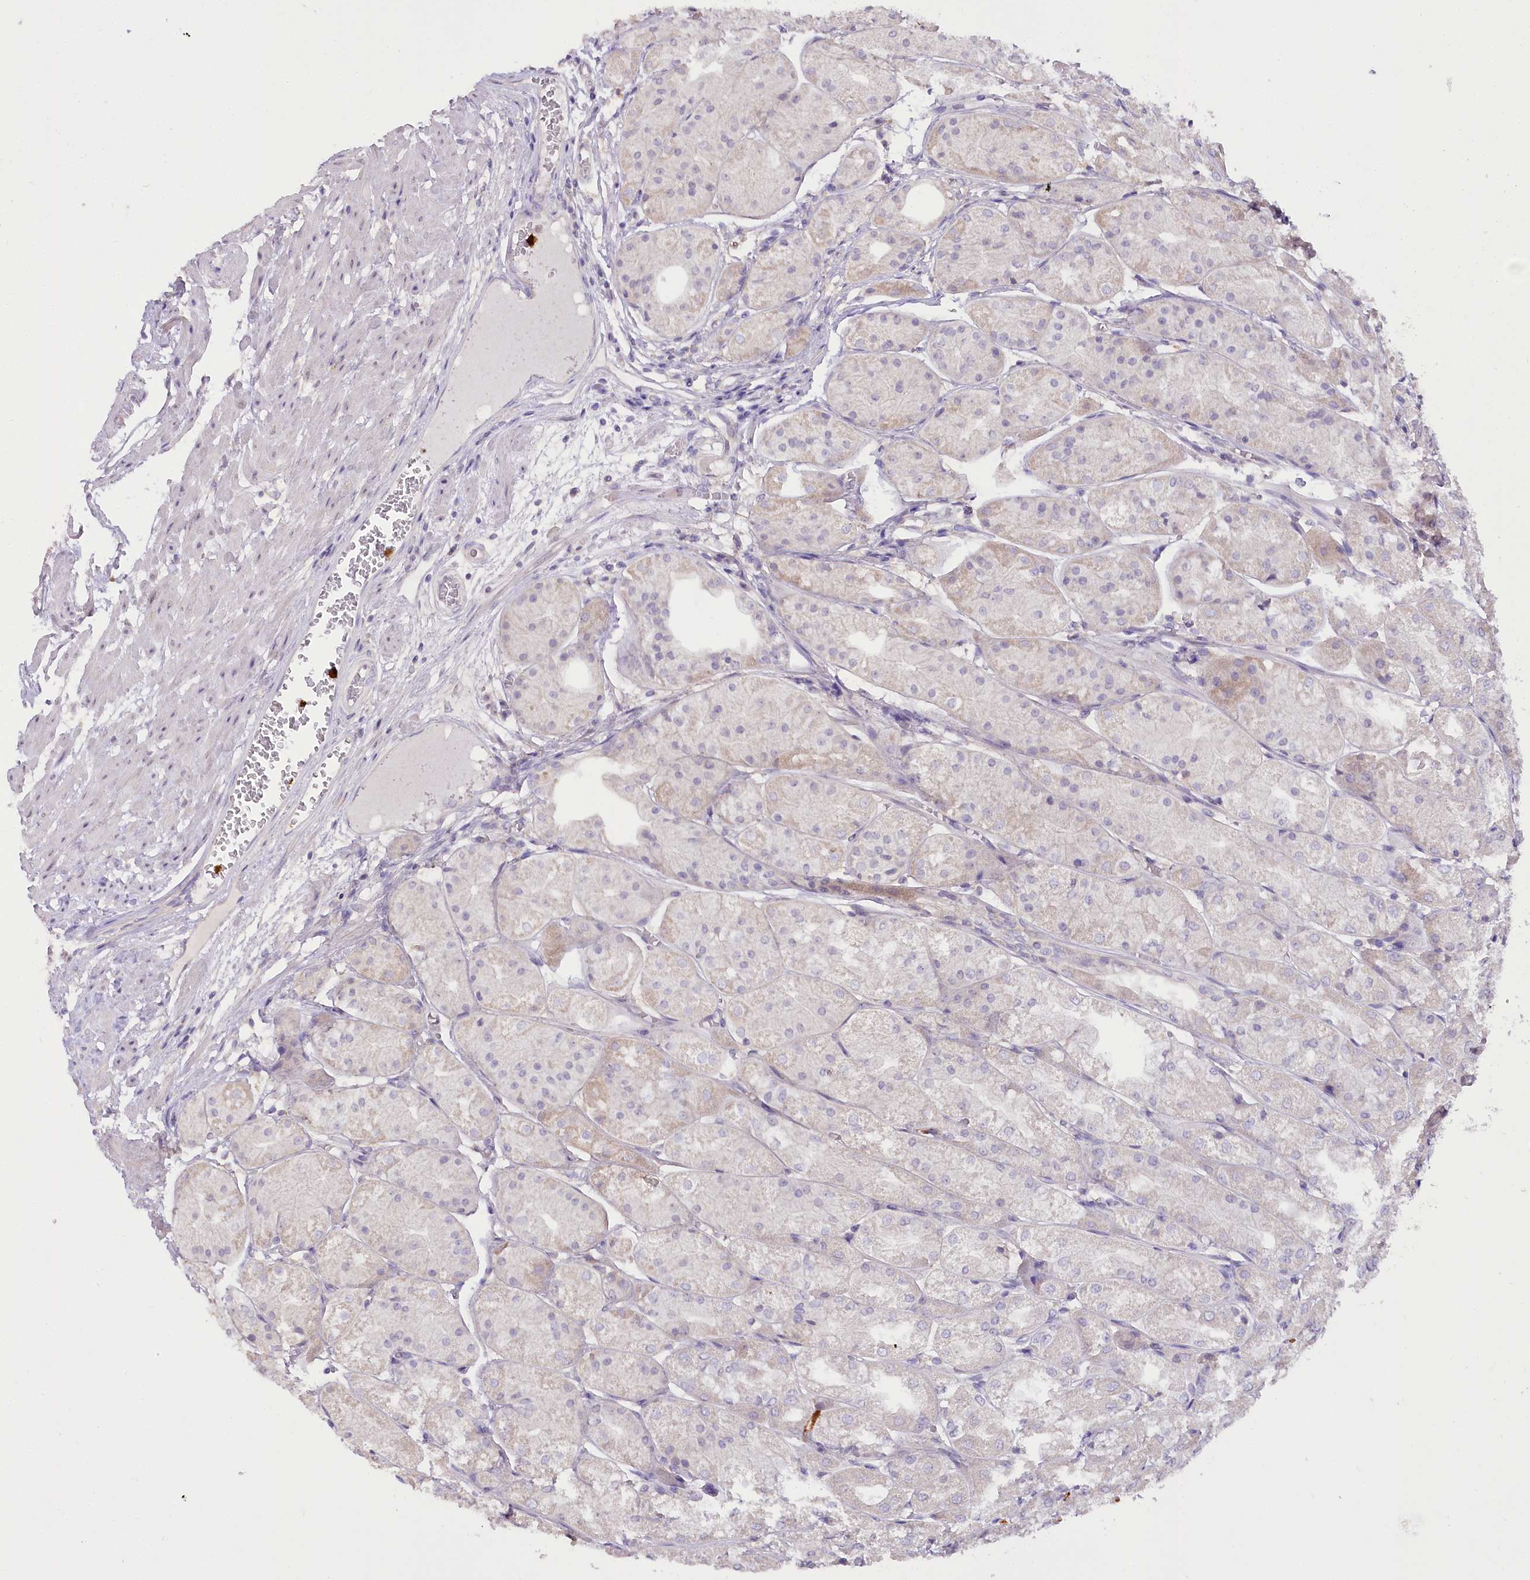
{"staining": {"intensity": "negative", "quantity": "none", "location": "none"}, "tissue": "stomach", "cell_type": "Glandular cells", "image_type": "normal", "snomed": [{"axis": "morphology", "description": "Normal tissue, NOS"}, {"axis": "topography", "description": "Stomach, upper"}], "caption": "An image of human stomach is negative for staining in glandular cells. Brightfield microscopy of immunohistochemistry stained with DAB (3,3'-diaminobenzidine) (brown) and hematoxylin (blue), captured at high magnification.", "gene": "DPYD", "patient": {"sex": "male", "age": 72}}